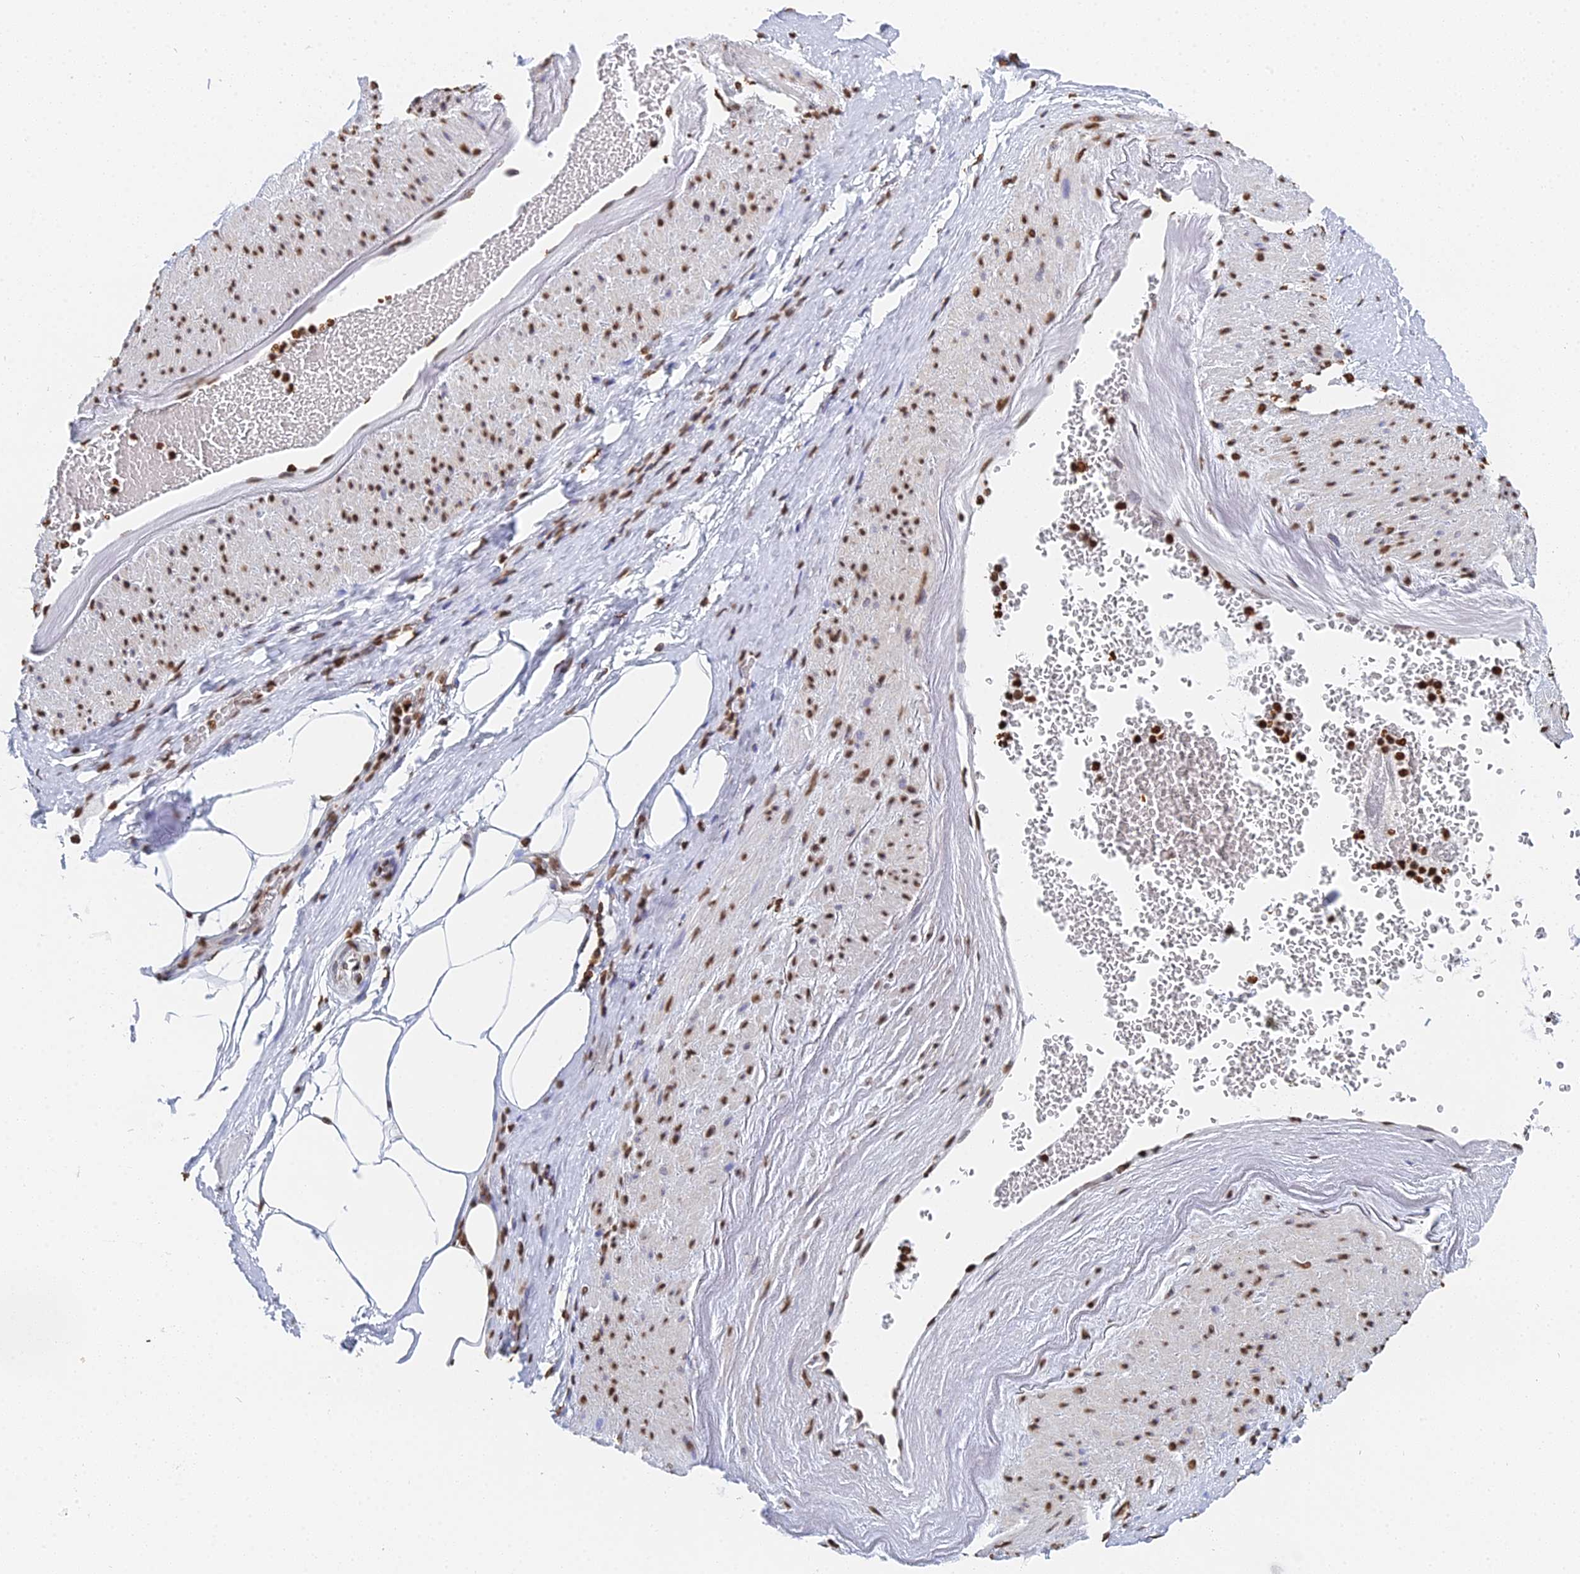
{"staining": {"intensity": "moderate", "quantity": ">75%", "location": "nuclear"}, "tissue": "adipose tissue", "cell_type": "Adipocytes", "image_type": "normal", "snomed": [{"axis": "morphology", "description": "Normal tissue, NOS"}, {"axis": "morphology", "description": "Adenocarcinoma, Low grade"}, {"axis": "topography", "description": "Prostate"}, {"axis": "topography", "description": "Peripheral nerve tissue"}], "caption": "This is an image of immunohistochemistry staining of unremarkable adipose tissue, which shows moderate staining in the nuclear of adipocytes.", "gene": "GBP3", "patient": {"sex": "male", "age": 63}}